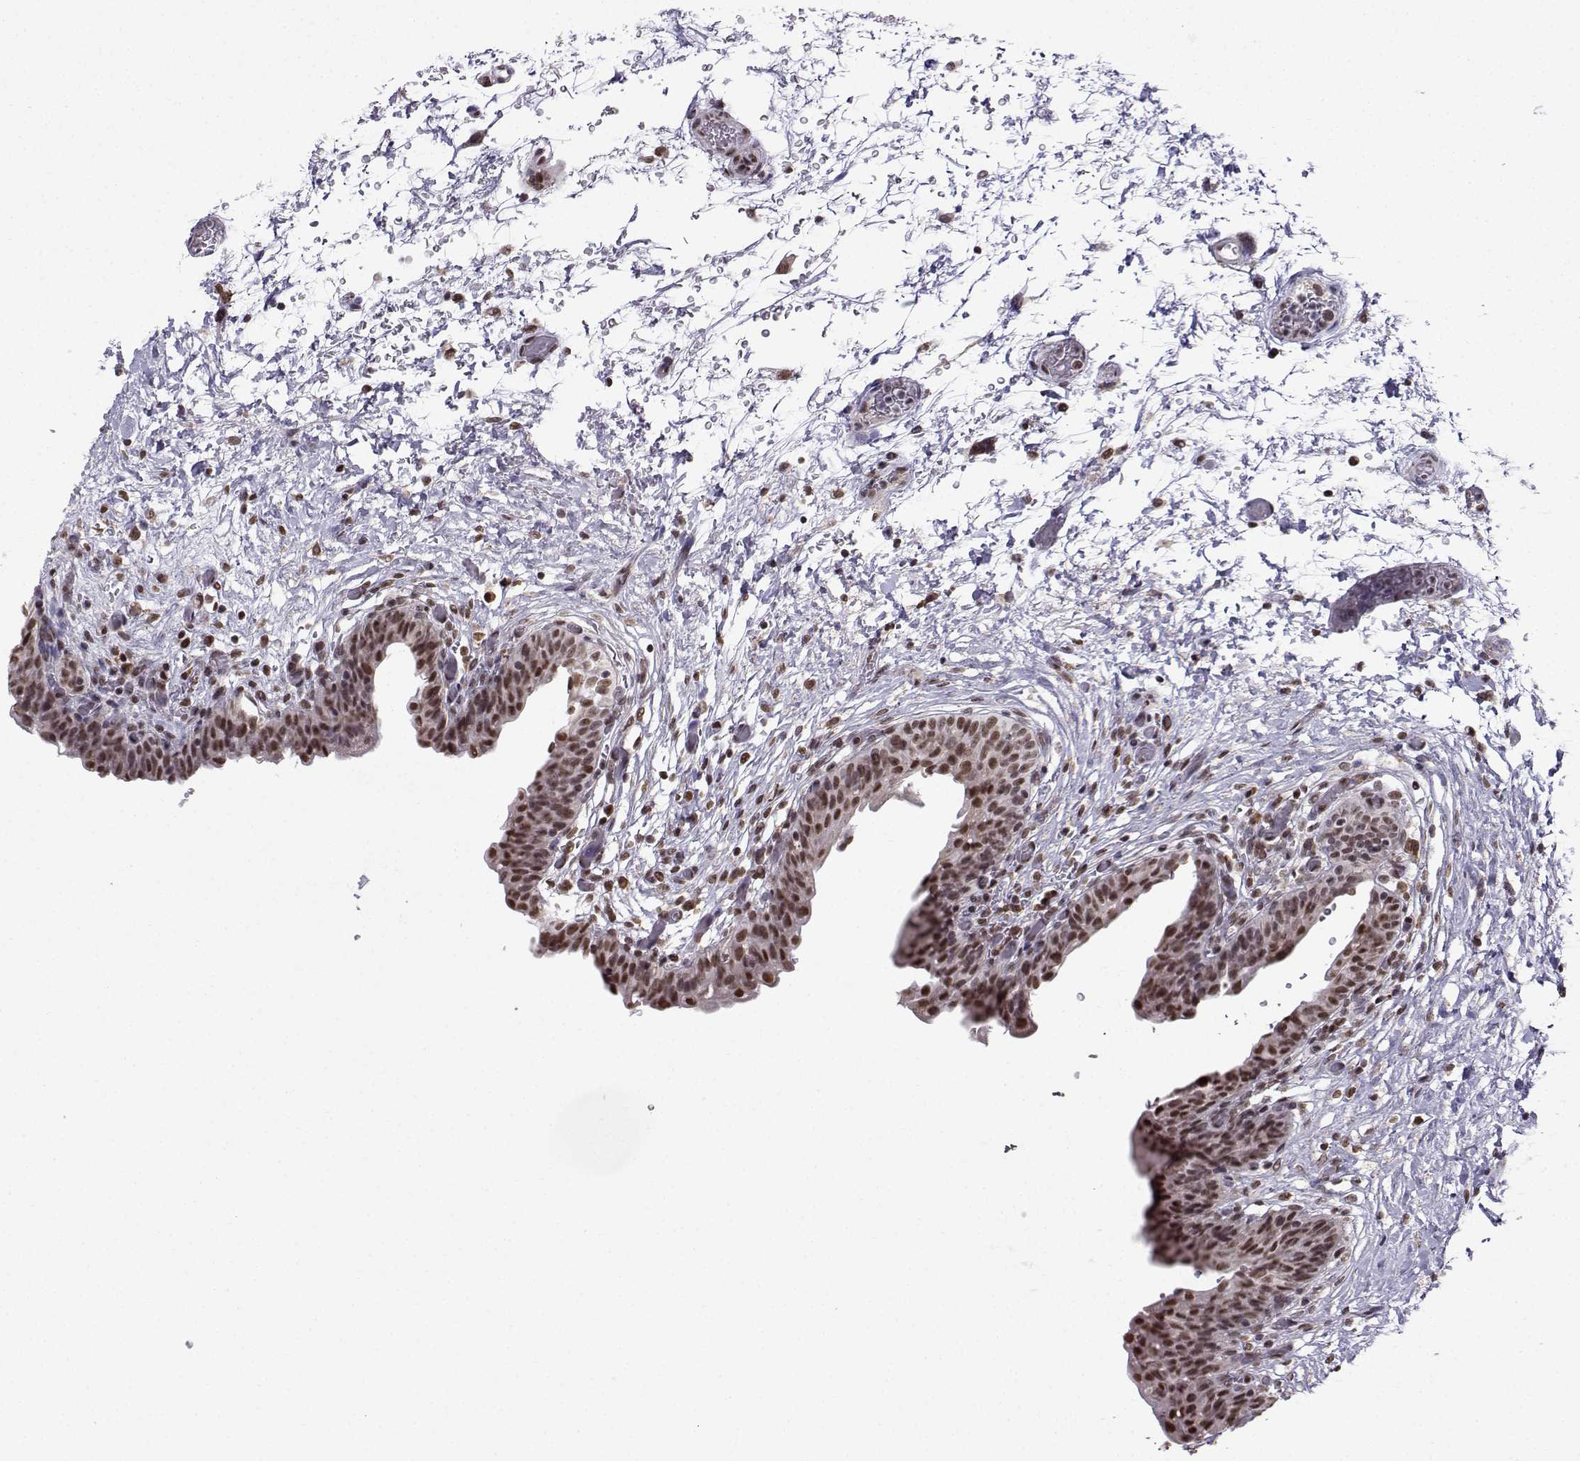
{"staining": {"intensity": "weak", "quantity": ">75%", "location": "nuclear"}, "tissue": "urinary bladder", "cell_type": "Urothelial cells", "image_type": "normal", "snomed": [{"axis": "morphology", "description": "Normal tissue, NOS"}, {"axis": "topography", "description": "Urinary bladder"}], "caption": "Brown immunohistochemical staining in benign human urinary bladder shows weak nuclear expression in about >75% of urothelial cells. (brown staining indicates protein expression, while blue staining denotes nuclei).", "gene": "EZH1", "patient": {"sex": "male", "age": 69}}